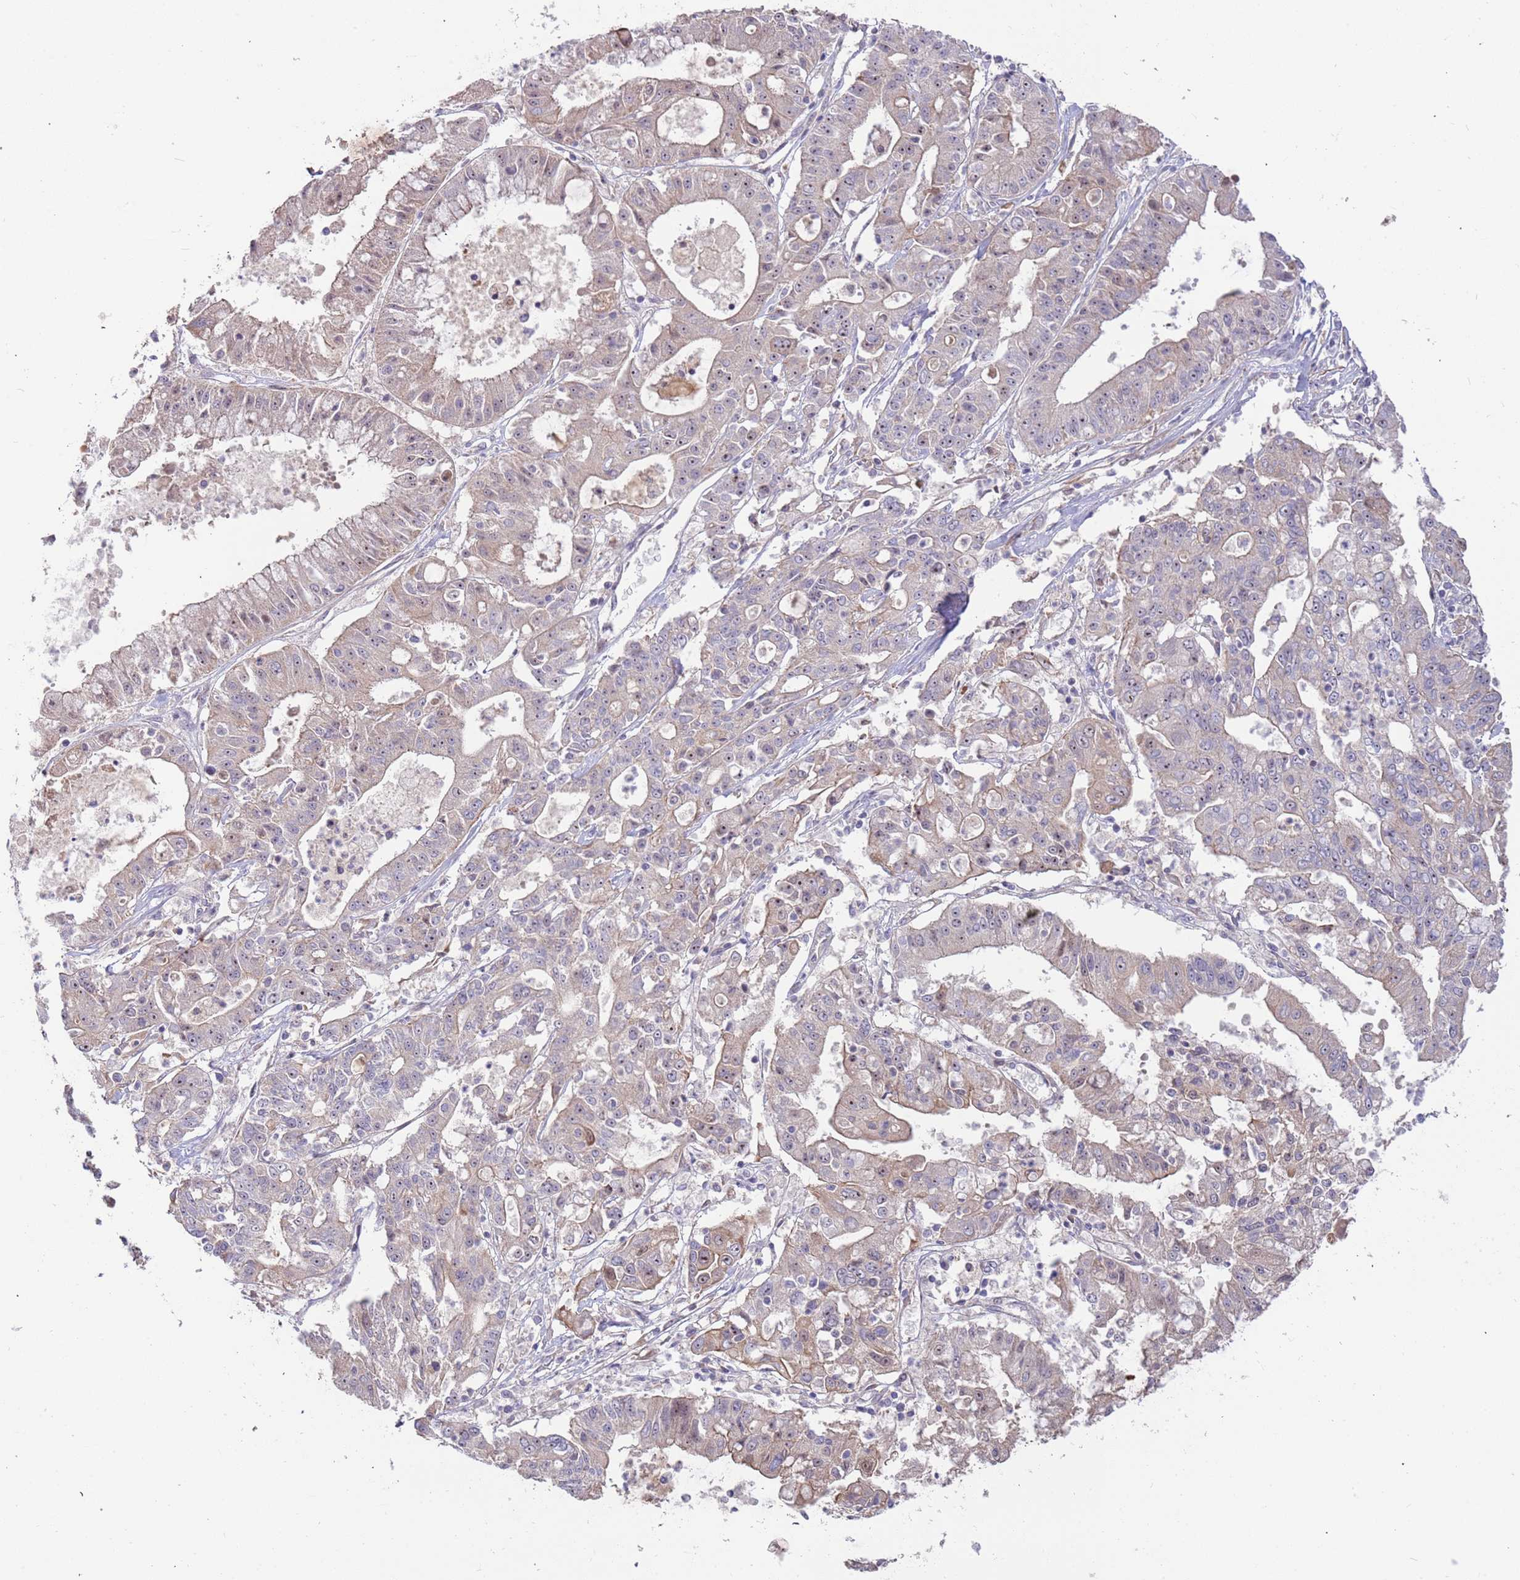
{"staining": {"intensity": "weak", "quantity": "25%-75%", "location": "cytoplasmic/membranous,nuclear"}, "tissue": "ovarian cancer", "cell_type": "Tumor cells", "image_type": "cancer", "snomed": [{"axis": "morphology", "description": "Cystadenocarcinoma, mucinous, NOS"}, {"axis": "topography", "description": "Ovary"}], "caption": "Ovarian cancer (mucinous cystadenocarcinoma) tissue shows weak cytoplasmic/membranous and nuclear positivity in about 25%-75% of tumor cells, visualized by immunohistochemistry.", "gene": "TRAPPC6B", "patient": {"sex": "female", "age": 70}}